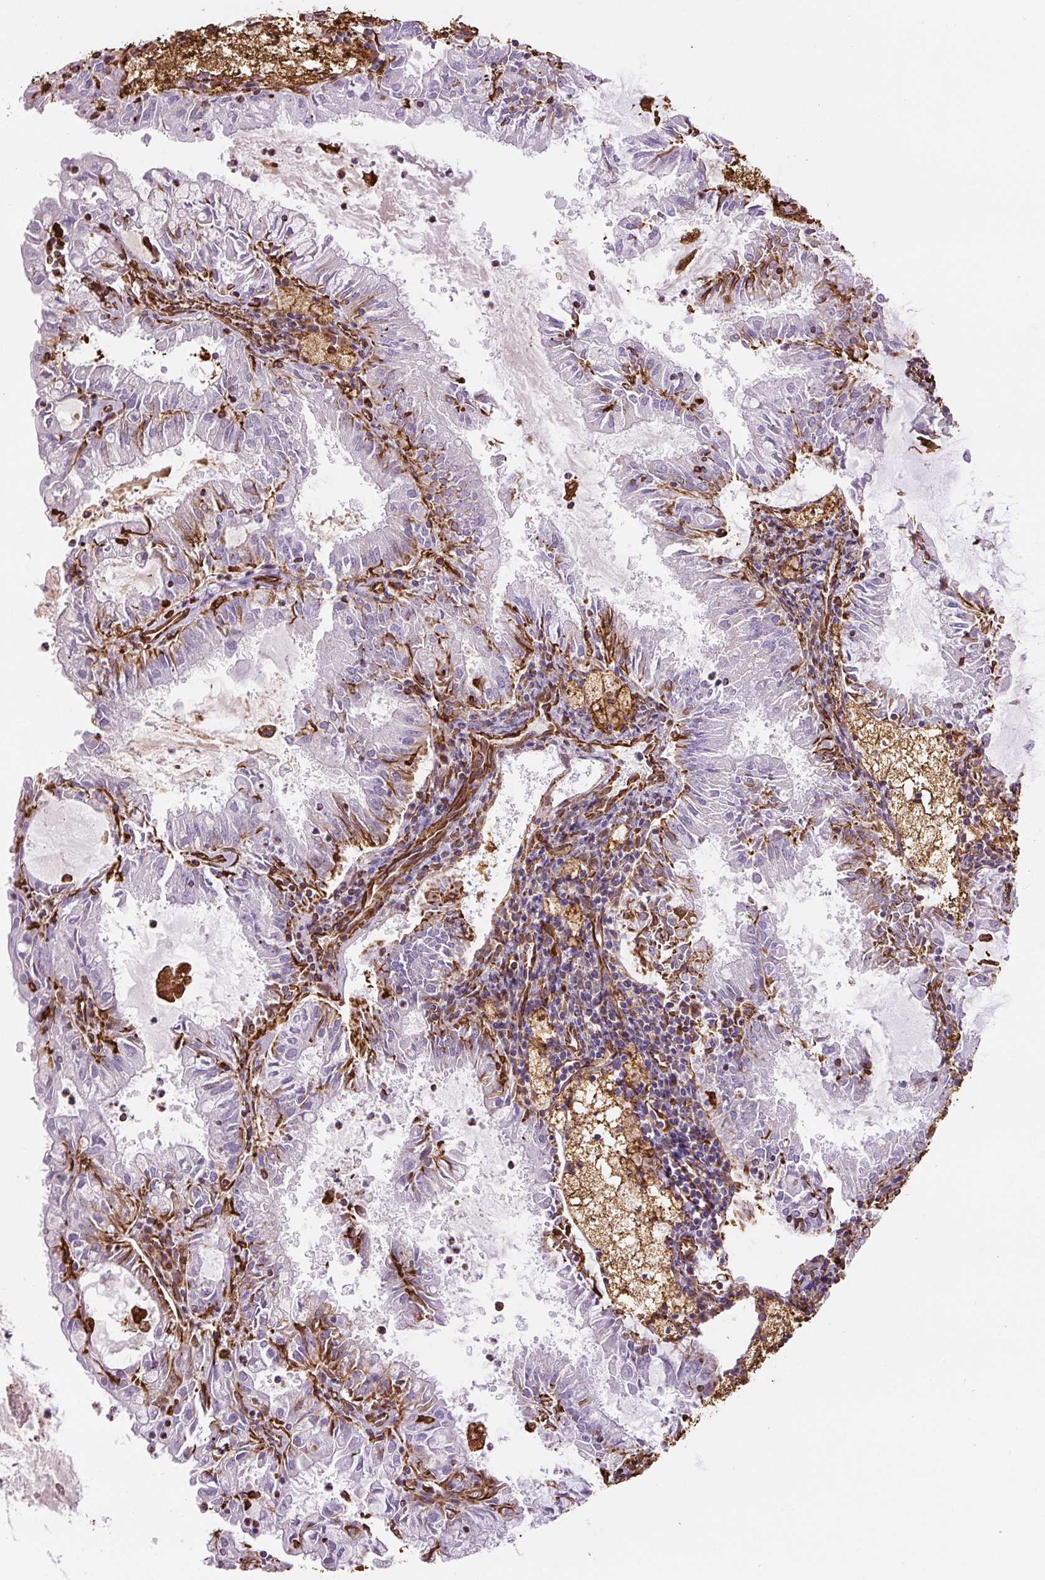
{"staining": {"intensity": "strong", "quantity": "25%-75%", "location": "cytoplasmic/membranous"}, "tissue": "endometrial cancer", "cell_type": "Tumor cells", "image_type": "cancer", "snomed": [{"axis": "morphology", "description": "Adenocarcinoma, NOS"}, {"axis": "topography", "description": "Endometrium"}], "caption": "Tumor cells reveal strong cytoplasmic/membranous positivity in about 25%-75% of cells in endometrial adenocarcinoma.", "gene": "VIM", "patient": {"sex": "female", "age": 57}}